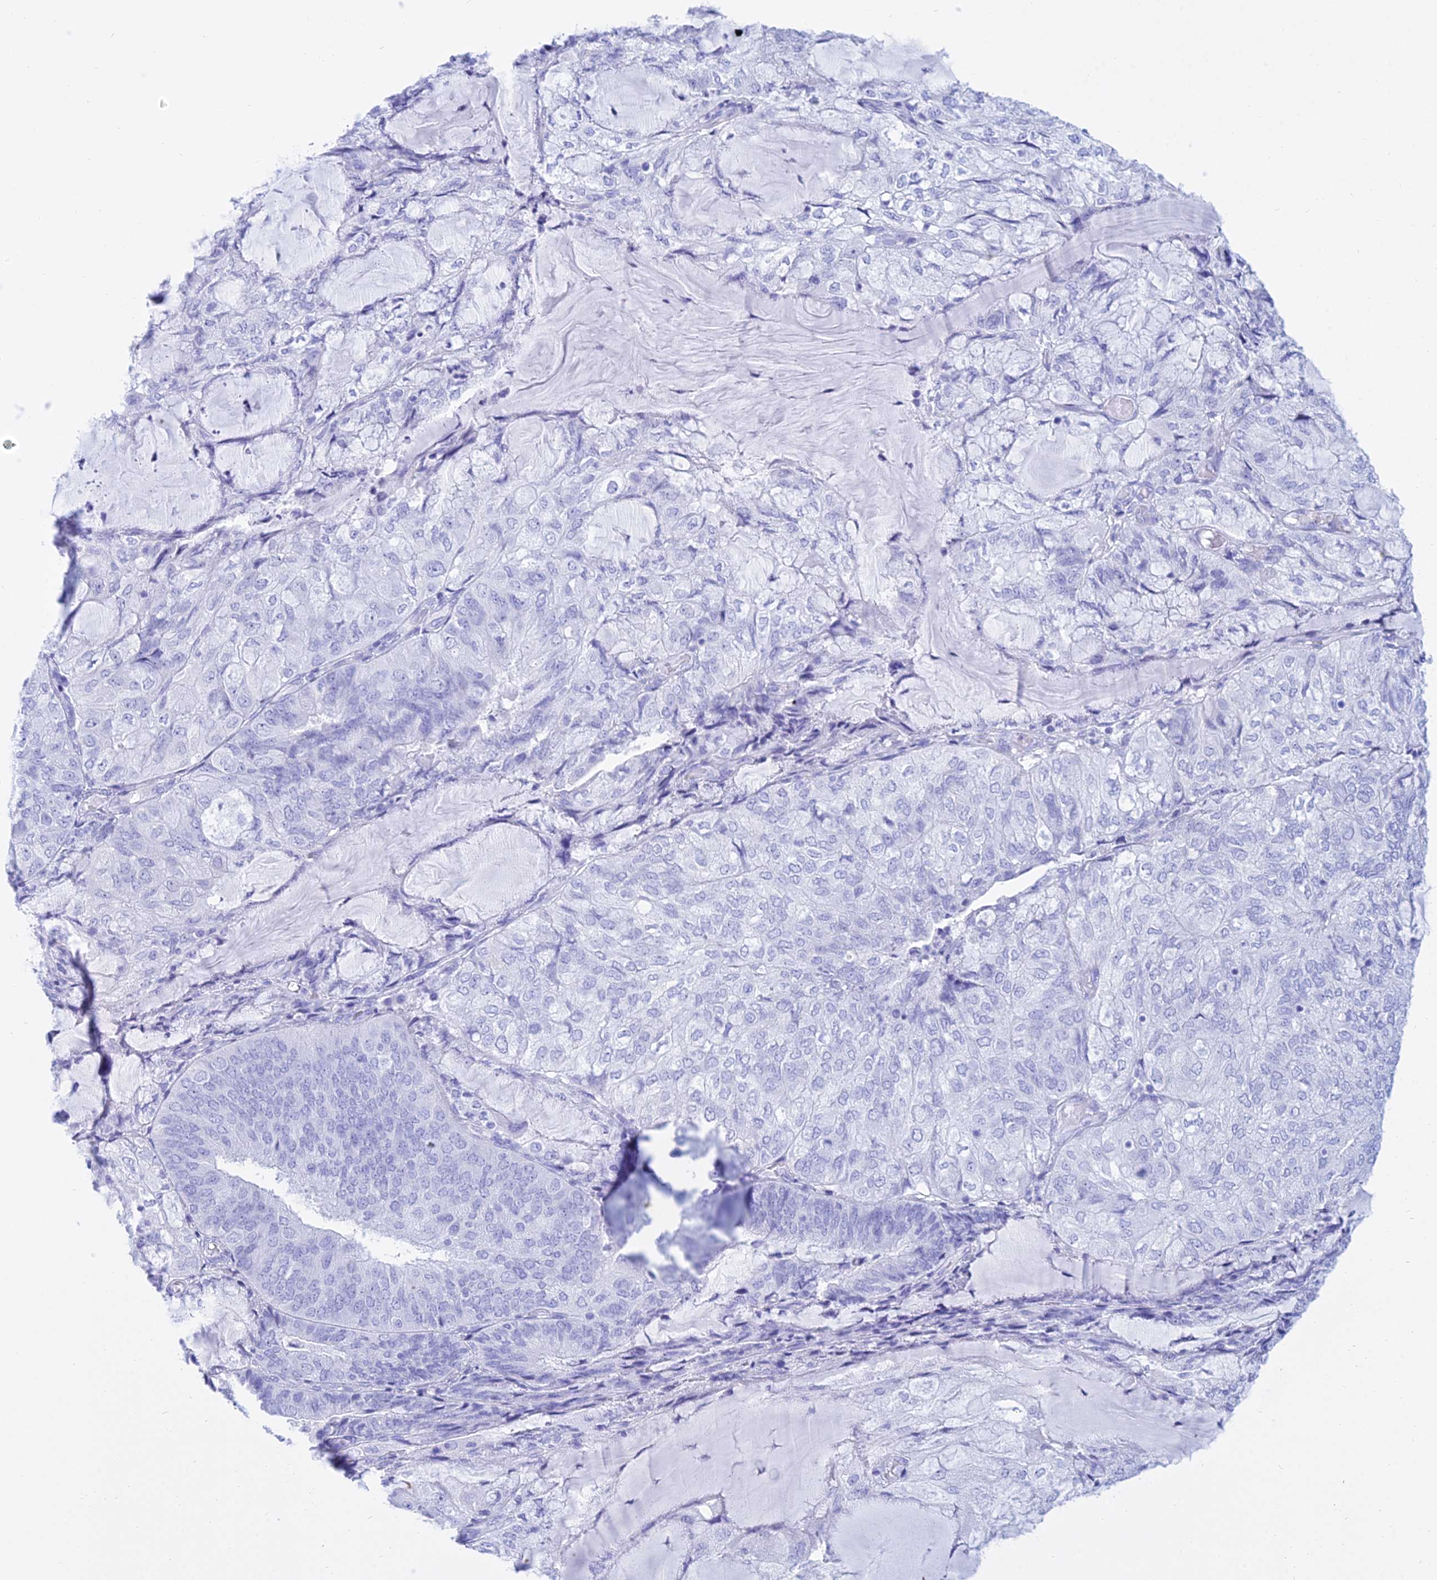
{"staining": {"intensity": "negative", "quantity": "none", "location": "none"}, "tissue": "endometrial cancer", "cell_type": "Tumor cells", "image_type": "cancer", "snomed": [{"axis": "morphology", "description": "Adenocarcinoma, NOS"}, {"axis": "topography", "description": "Endometrium"}], "caption": "Tumor cells show no significant protein staining in endometrial cancer. (IHC, brightfield microscopy, high magnification).", "gene": "PATE4", "patient": {"sex": "female", "age": 81}}